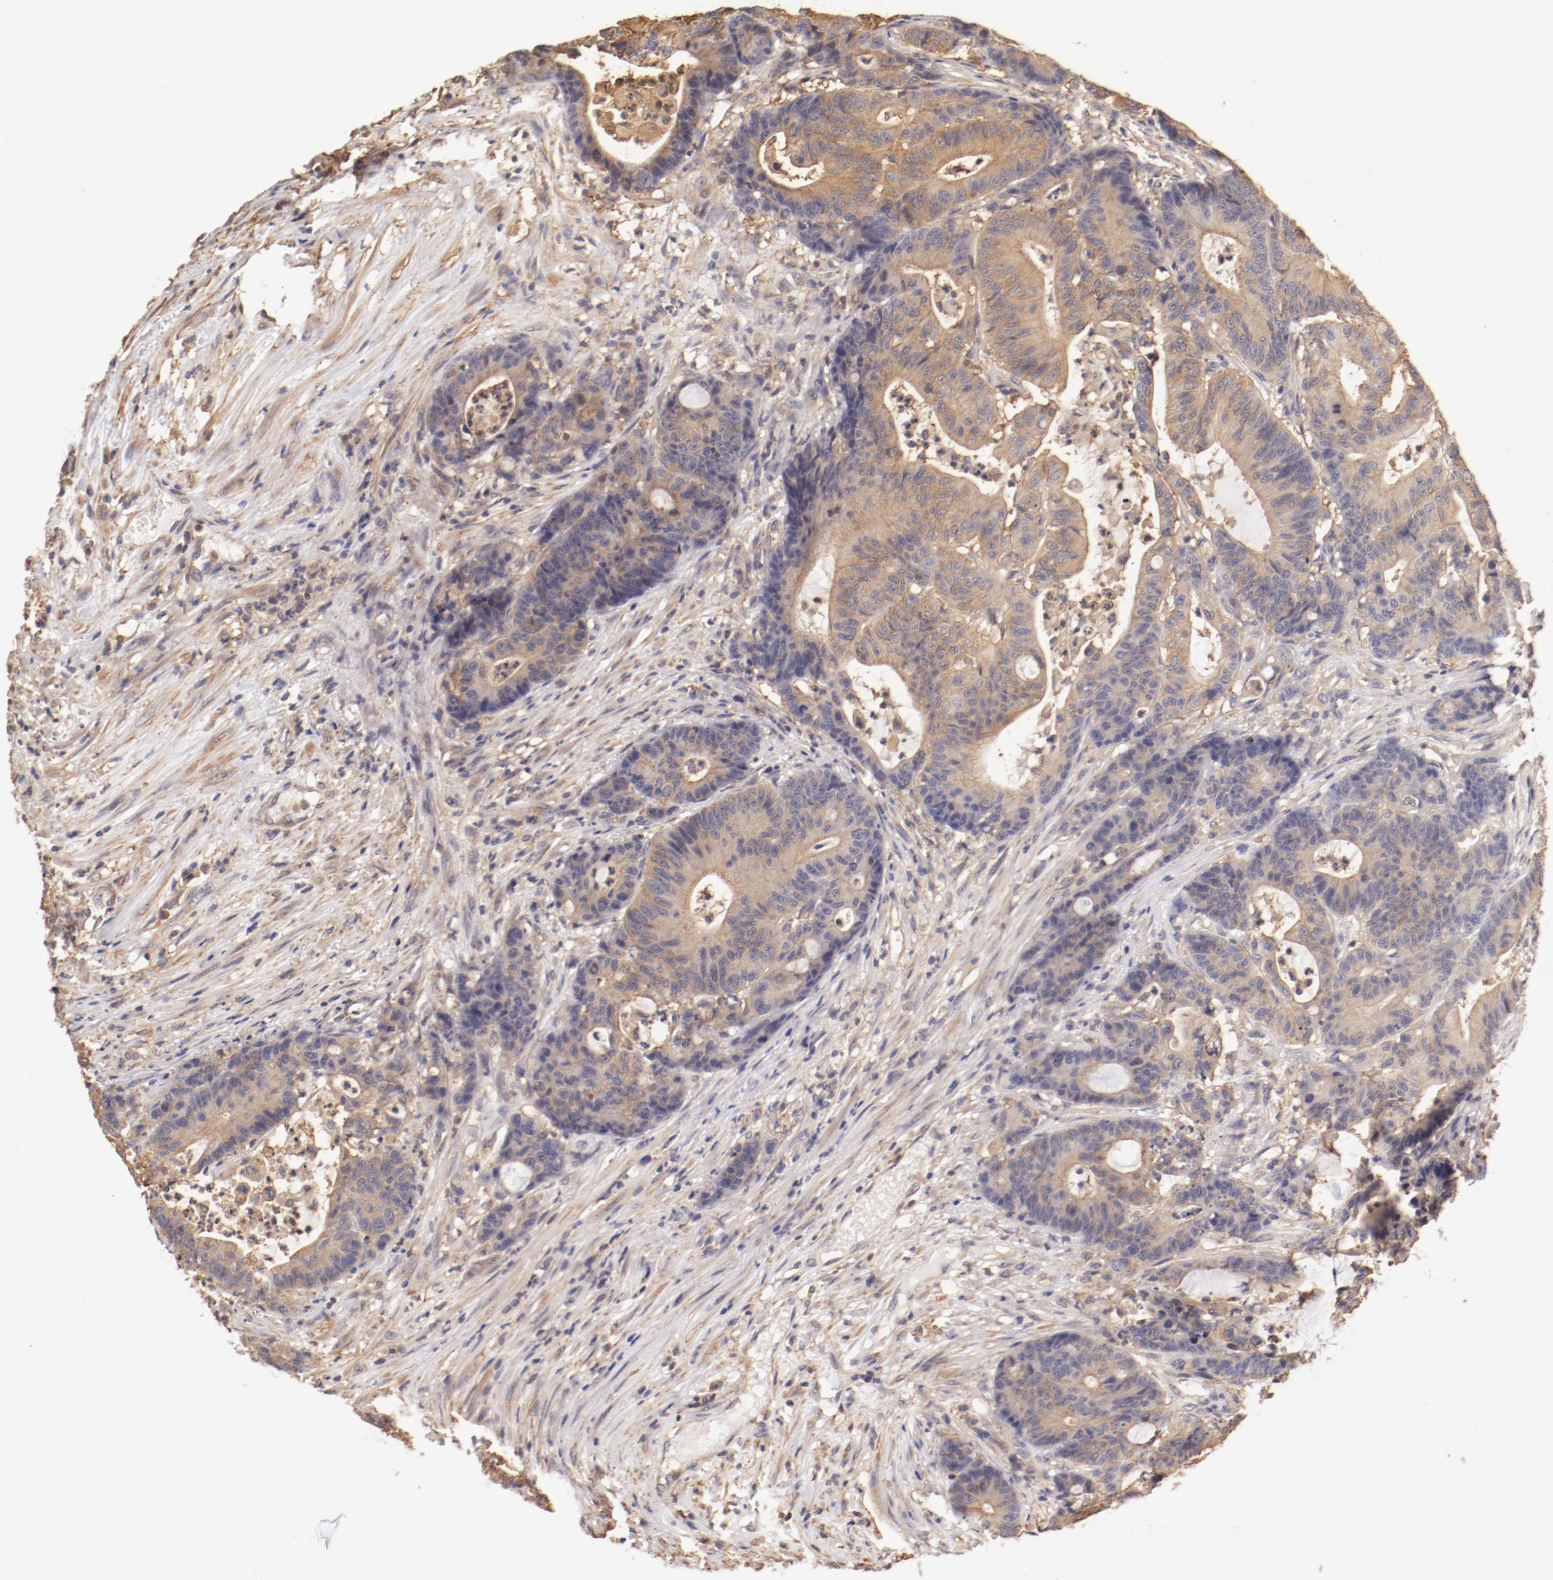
{"staining": {"intensity": "moderate", "quantity": "25%-75%", "location": "cytoplasmic/membranous"}, "tissue": "colorectal cancer", "cell_type": "Tumor cells", "image_type": "cancer", "snomed": [{"axis": "morphology", "description": "Adenocarcinoma, NOS"}, {"axis": "topography", "description": "Colon"}], "caption": "Immunohistochemical staining of human colorectal adenocarcinoma demonstrates medium levels of moderate cytoplasmic/membranous expression in approximately 25%-75% of tumor cells.", "gene": "FCMR", "patient": {"sex": "female", "age": 84}}